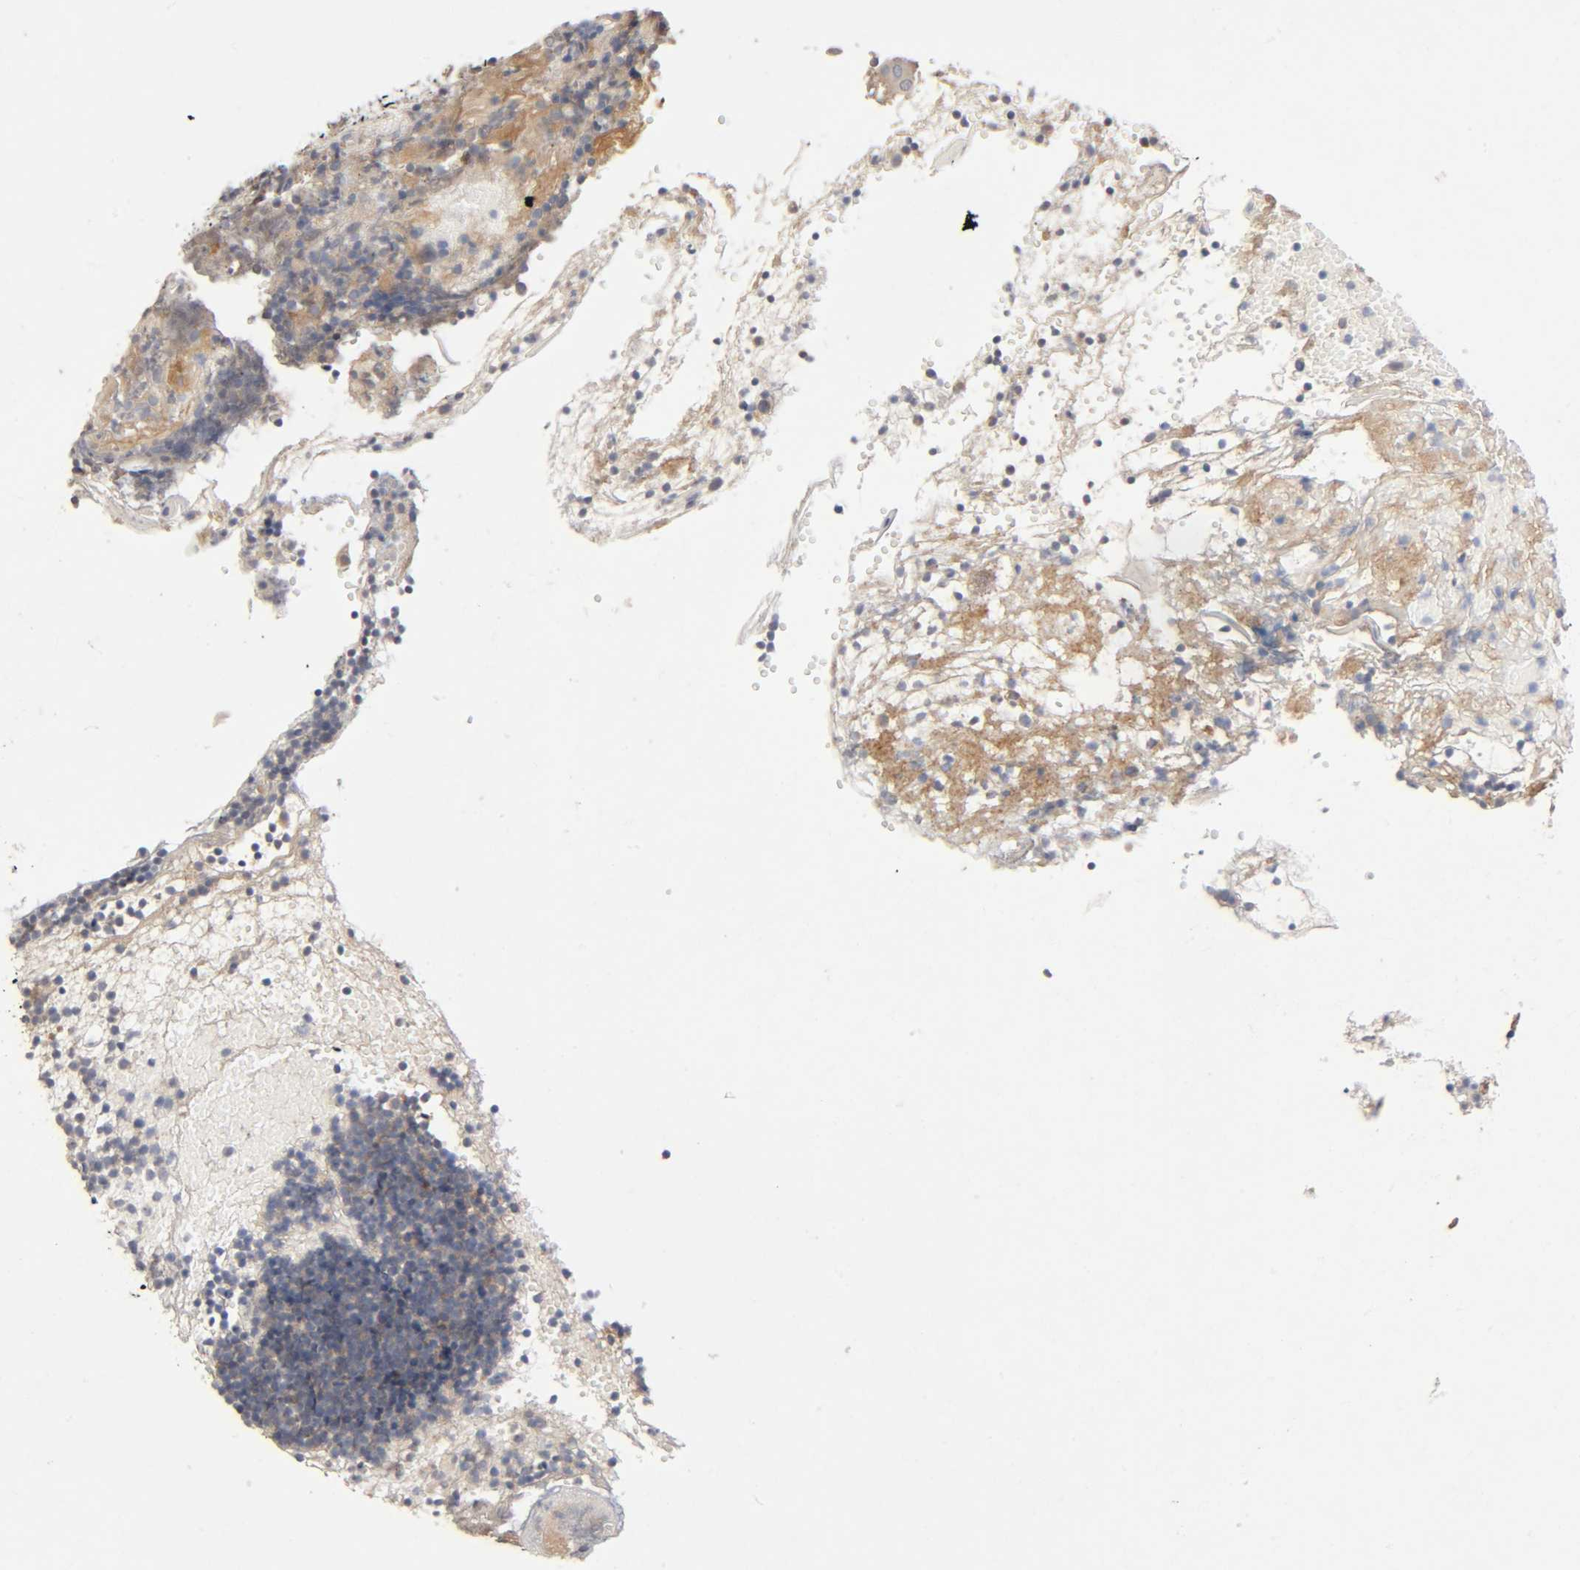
{"staining": {"intensity": "moderate", "quantity": ">75%", "location": "cytoplasmic/membranous"}, "tissue": "tonsil", "cell_type": "Germinal center cells", "image_type": "normal", "snomed": [{"axis": "morphology", "description": "Normal tissue, NOS"}, {"axis": "topography", "description": "Tonsil"}], "caption": "Protein staining of normal tonsil shows moderate cytoplasmic/membranous staining in approximately >75% of germinal center cells.", "gene": "CPB2", "patient": {"sex": "female", "age": 40}}